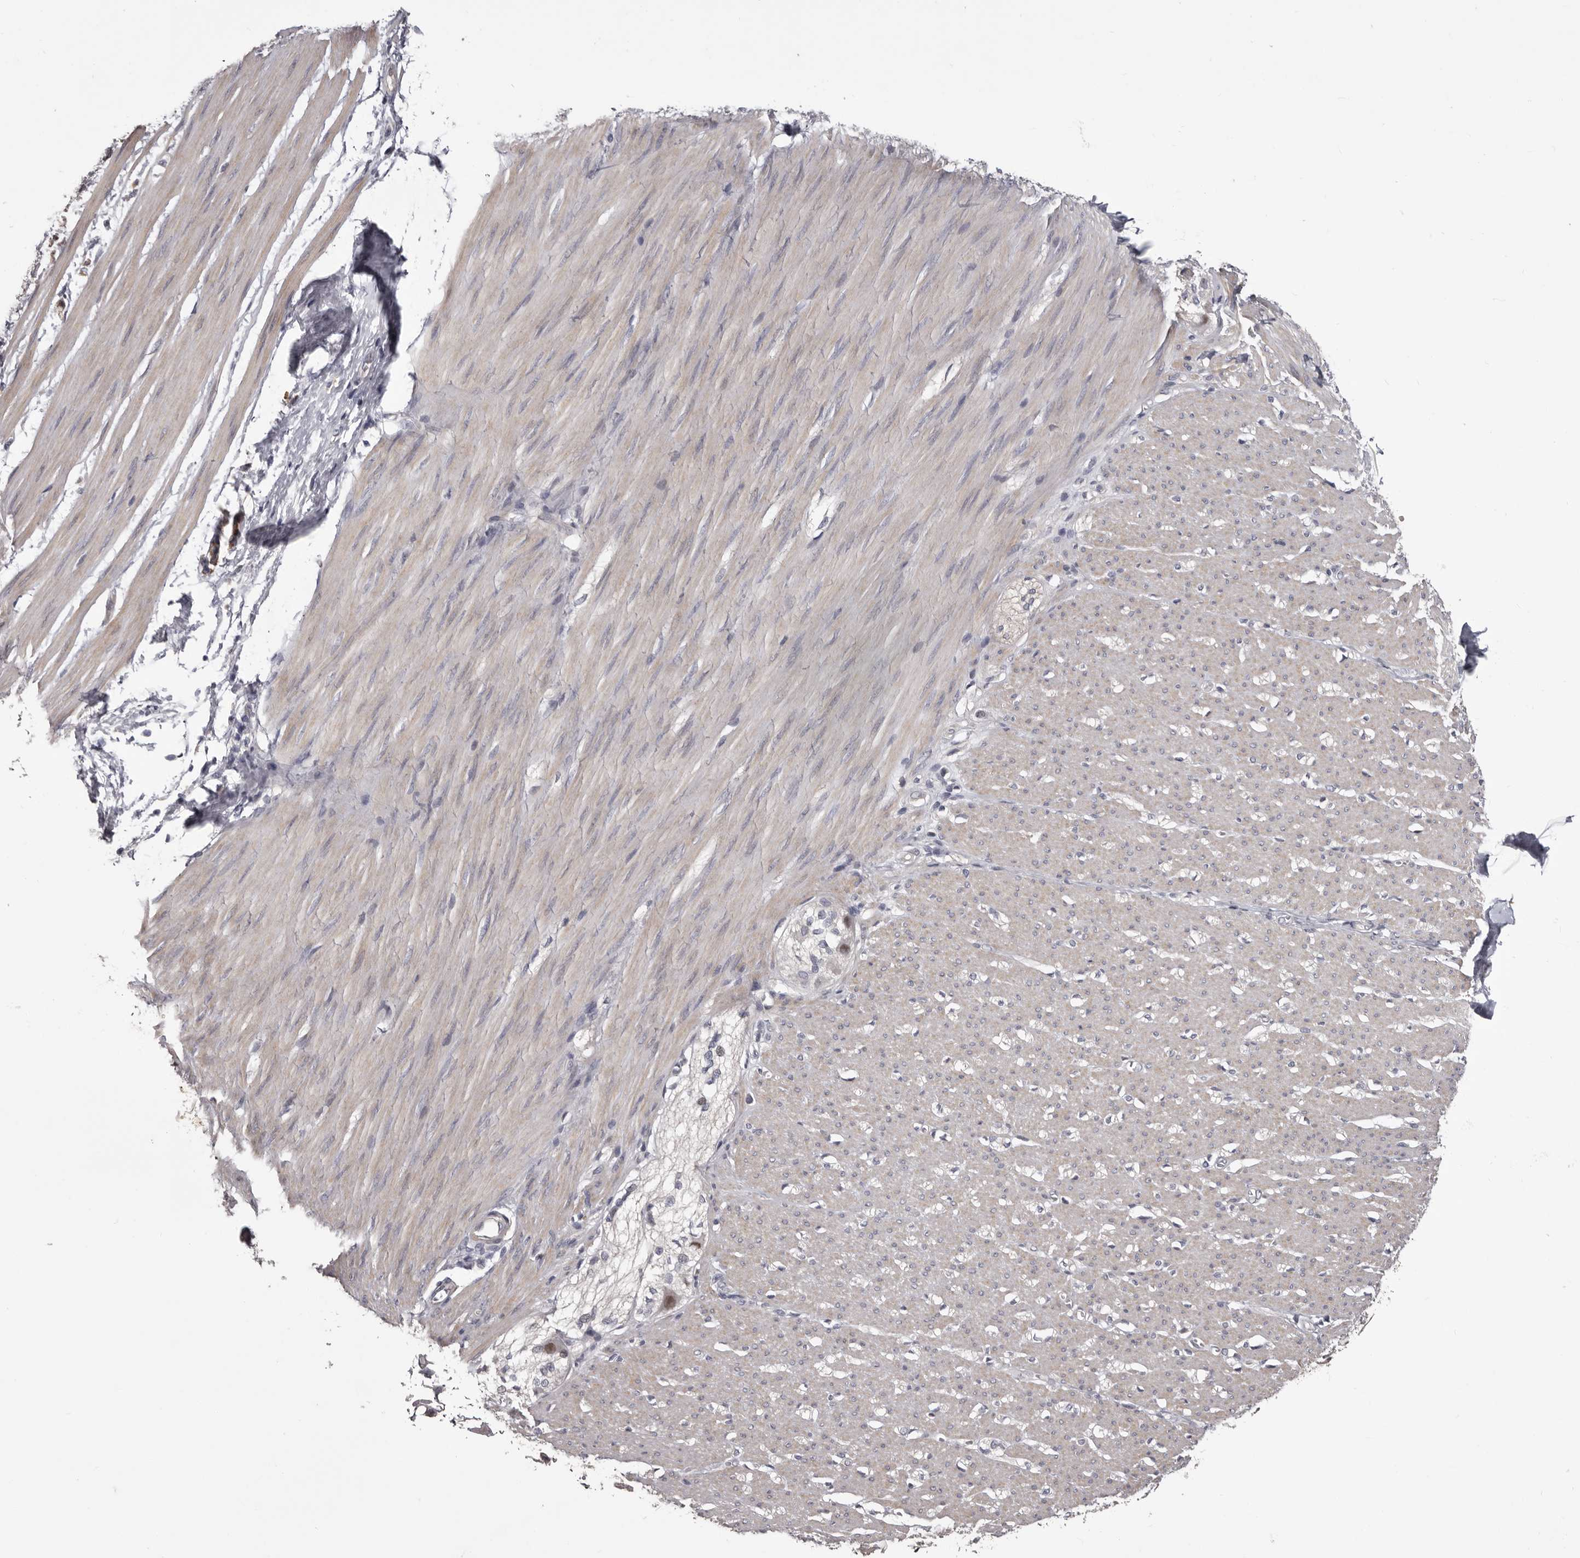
{"staining": {"intensity": "weak", "quantity": "<25%", "location": "cytoplasmic/membranous"}, "tissue": "smooth muscle", "cell_type": "Smooth muscle cells", "image_type": "normal", "snomed": [{"axis": "morphology", "description": "Normal tissue, NOS"}, {"axis": "morphology", "description": "Adenocarcinoma, NOS"}, {"axis": "topography", "description": "Colon"}, {"axis": "topography", "description": "Peripheral nerve tissue"}], "caption": "Immunohistochemical staining of benign smooth muscle reveals no significant positivity in smooth muscle cells.", "gene": "LPAR6", "patient": {"sex": "male", "age": 14}}